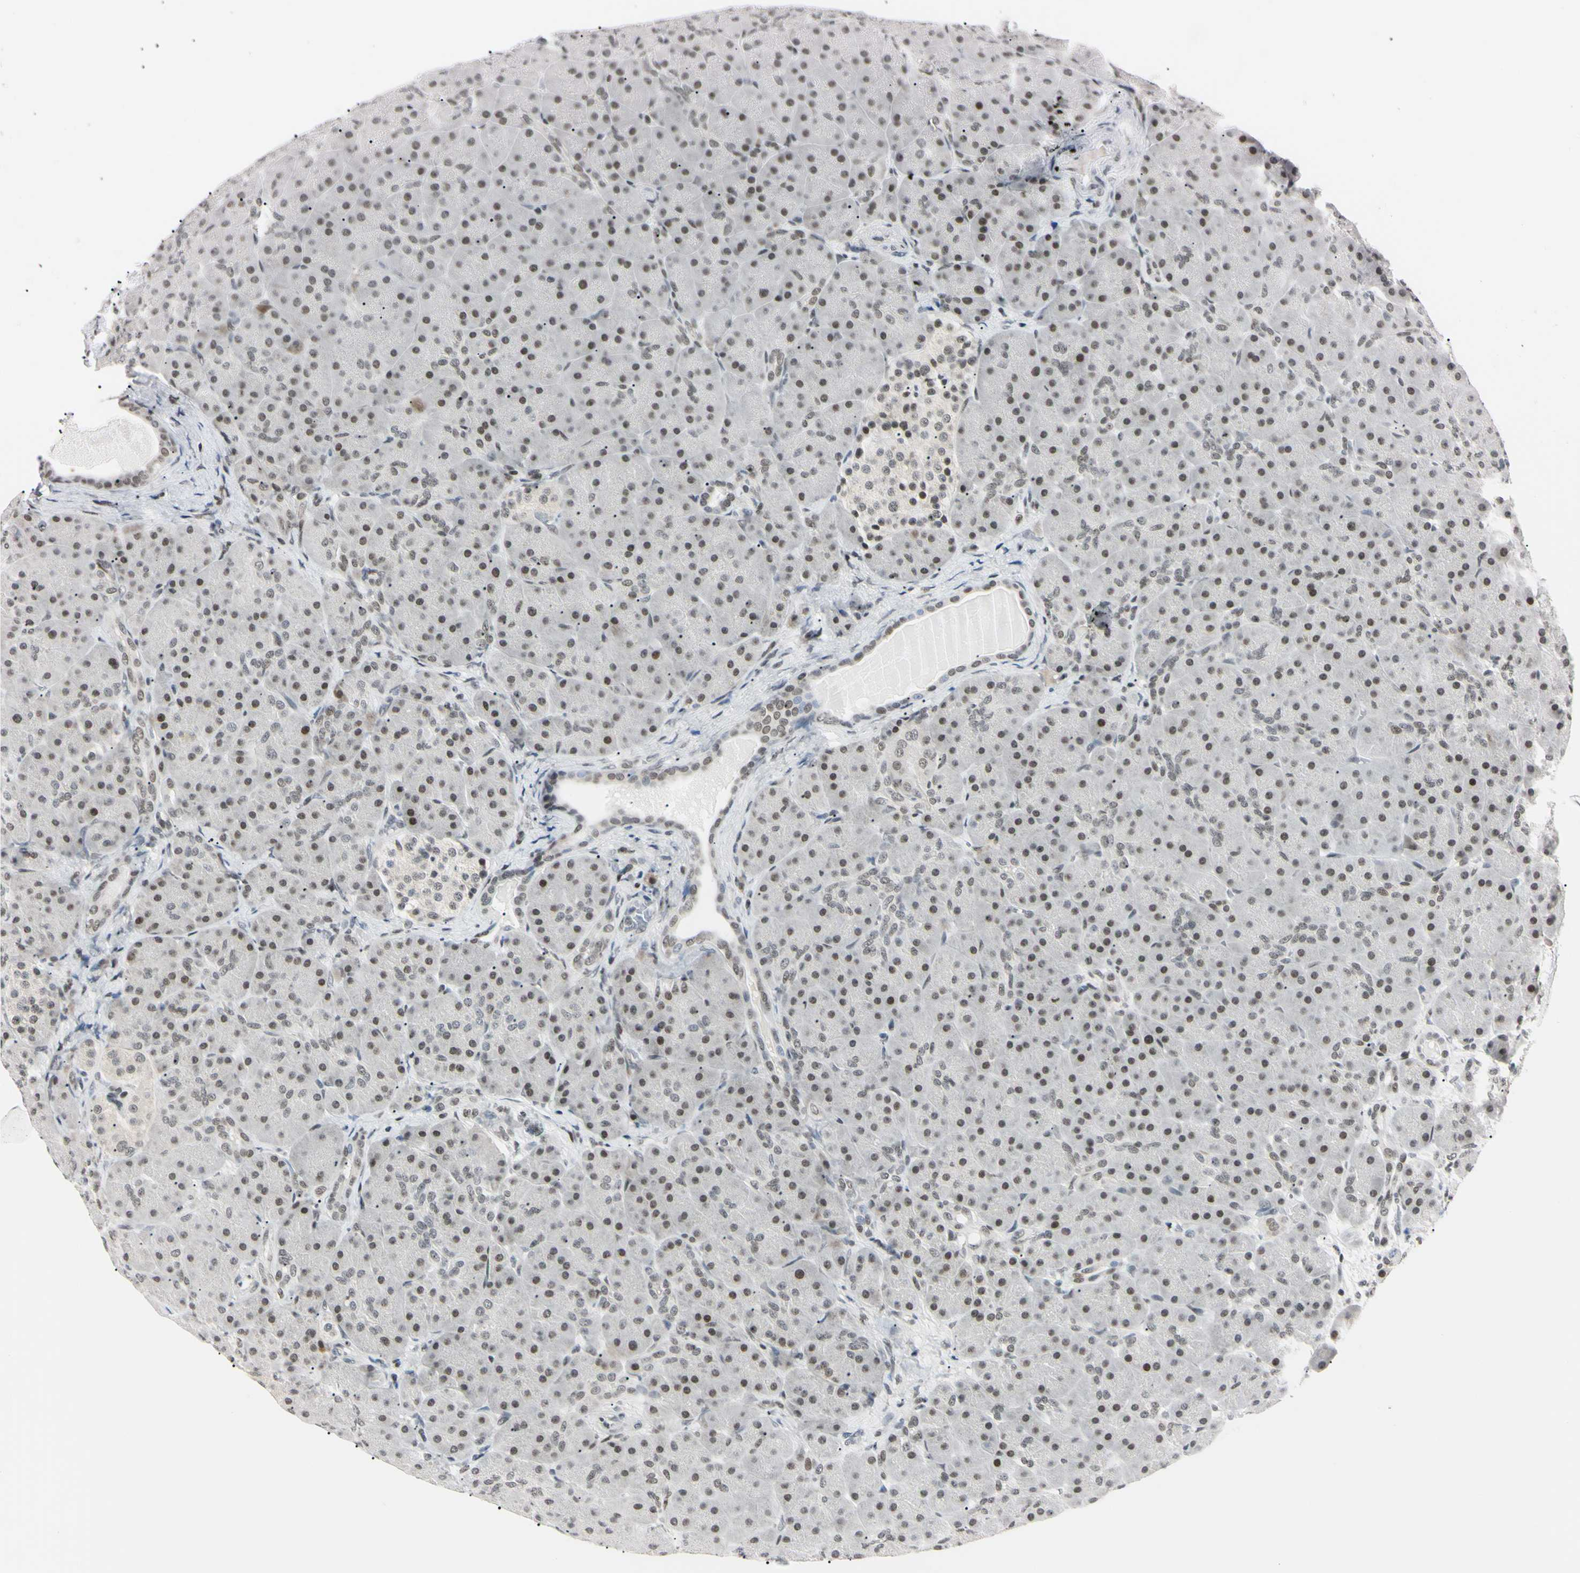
{"staining": {"intensity": "moderate", "quantity": "25%-75%", "location": "nuclear"}, "tissue": "pancreas", "cell_type": "Exocrine glandular cells", "image_type": "normal", "snomed": [{"axis": "morphology", "description": "Normal tissue, NOS"}, {"axis": "topography", "description": "Pancreas"}], "caption": "Immunohistochemical staining of normal human pancreas shows medium levels of moderate nuclear staining in about 25%-75% of exocrine glandular cells.", "gene": "C1orf174", "patient": {"sex": "male", "age": 66}}